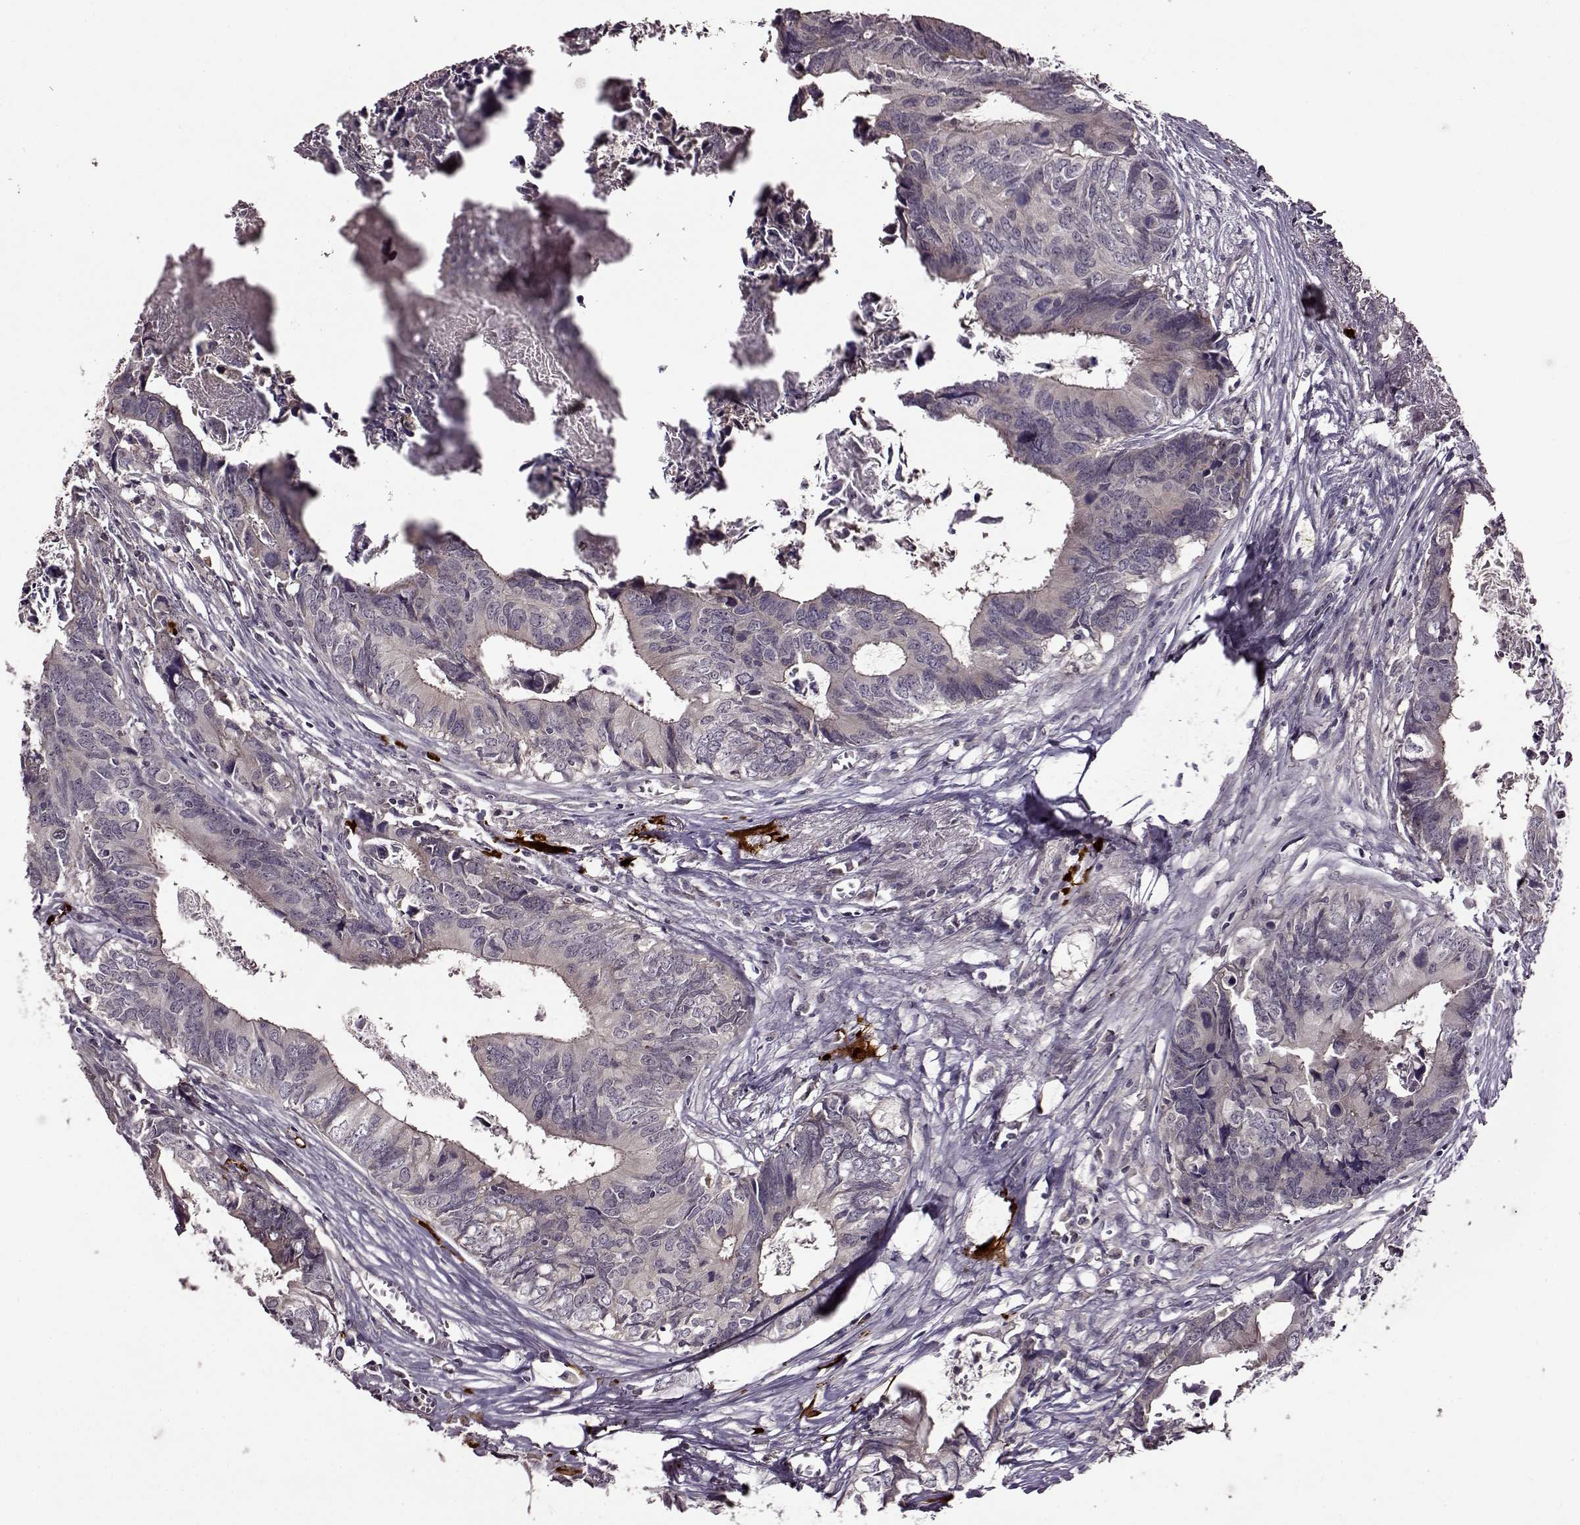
{"staining": {"intensity": "negative", "quantity": "none", "location": "none"}, "tissue": "colorectal cancer", "cell_type": "Tumor cells", "image_type": "cancer", "snomed": [{"axis": "morphology", "description": "Adenocarcinoma, NOS"}, {"axis": "topography", "description": "Colon"}], "caption": "High magnification brightfield microscopy of adenocarcinoma (colorectal) stained with DAB (3,3'-diaminobenzidine) (brown) and counterstained with hematoxylin (blue): tumor cells show no significant expression.", "gene": "MAIP1", "patient": {"sex": "female", "age": 82}}